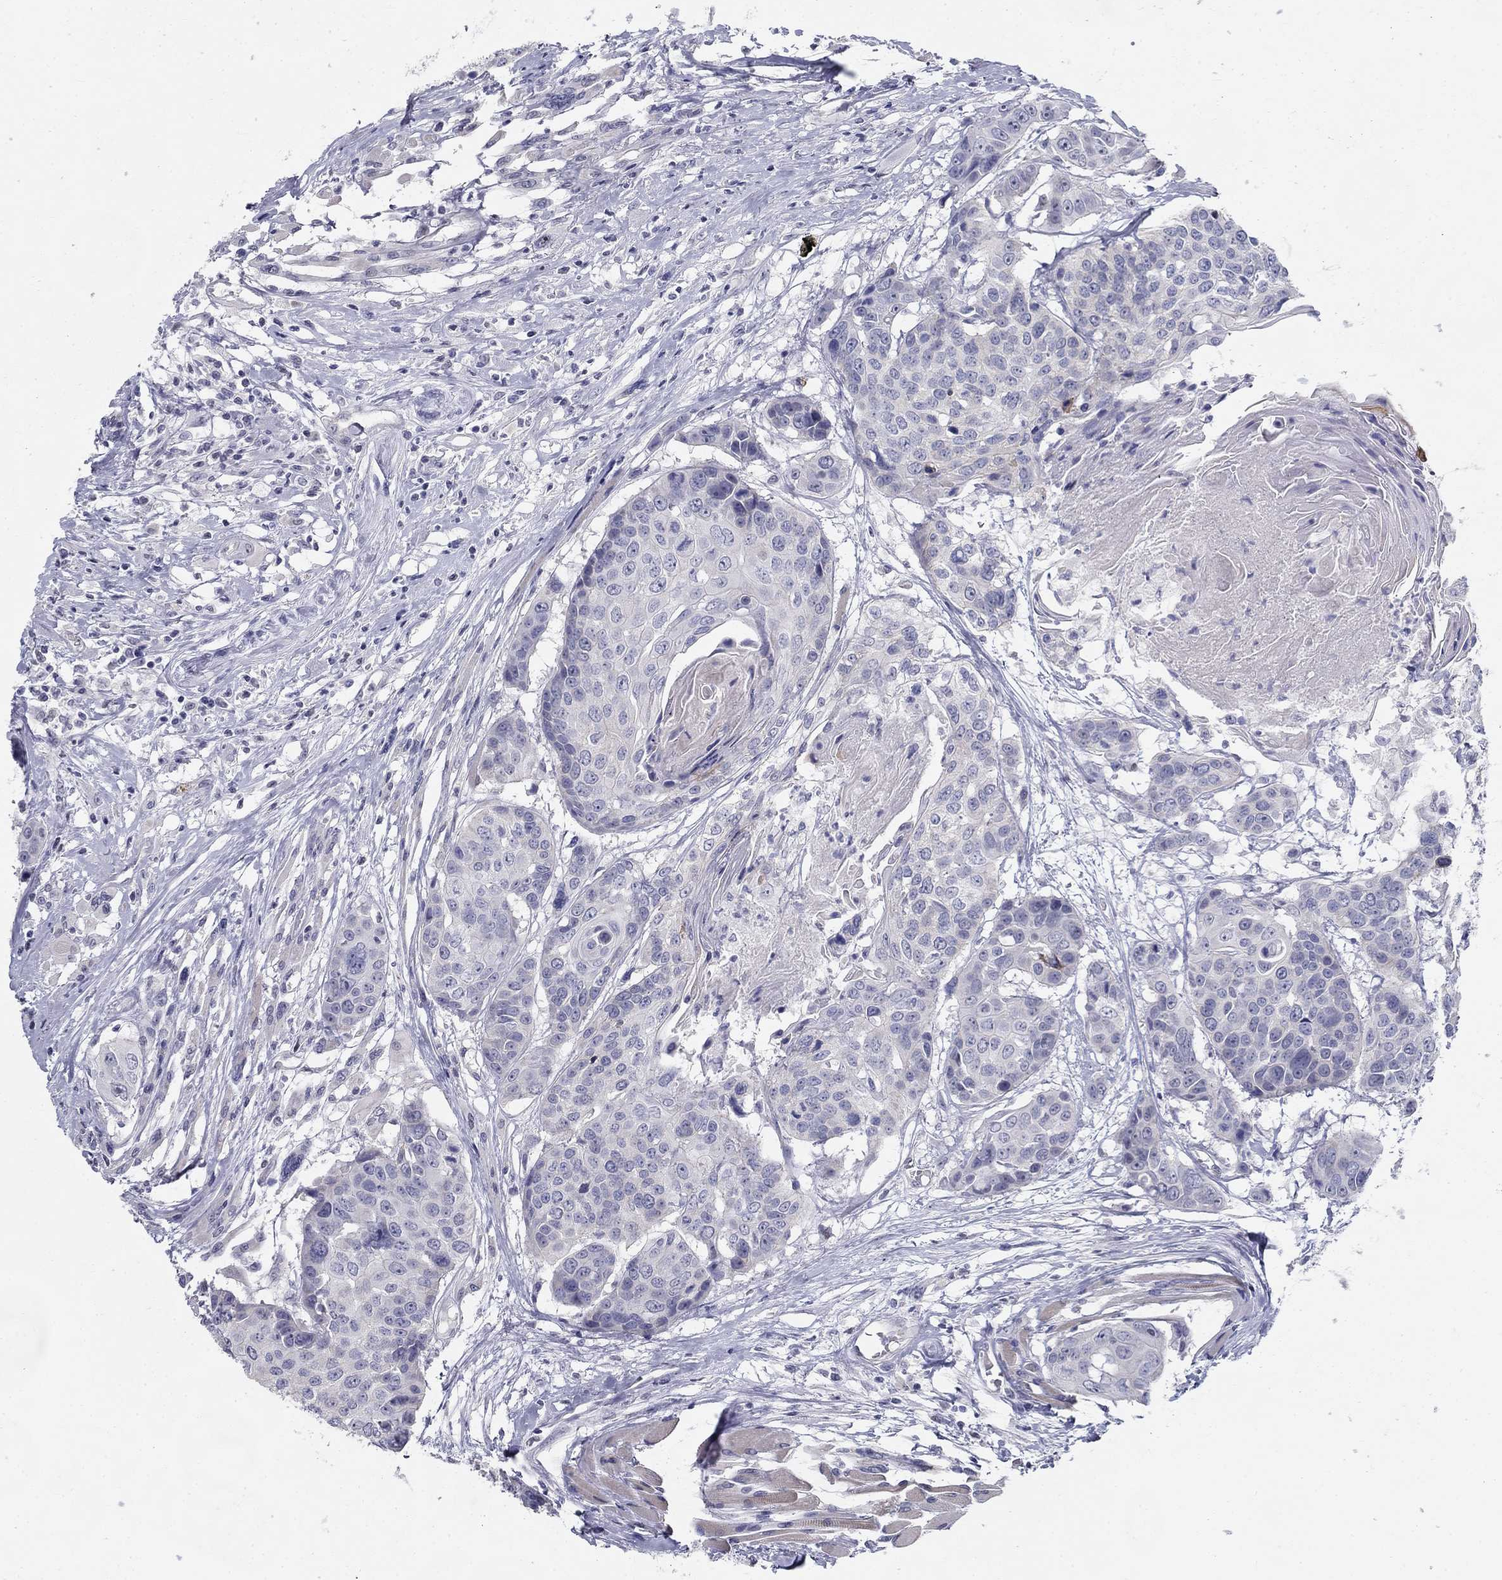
{"staining": {"intensity": "negative", "quantity": "none", "location": "none"}, "tissue": "head and neck cancer", "cell_type": "Tumor cells", "image_type": "cancer", "snomed": [{"axis": "morphology", "description": "Squamous cell carcinoma, NOS"}, {"axis": "topography", "description": "Oral tissue"}, {"axis": "topography", "description": "Head-Neck"}], "caption": "This histopathology image is of head and neck cancer stained with immunohistochemistry (IHC) to label a protein in brown with the nuclei are counter-stained blue. There is no expression in tumor cells.", "gene": "GUCA1A", "patient": {"sex": "male", "age": 56}}